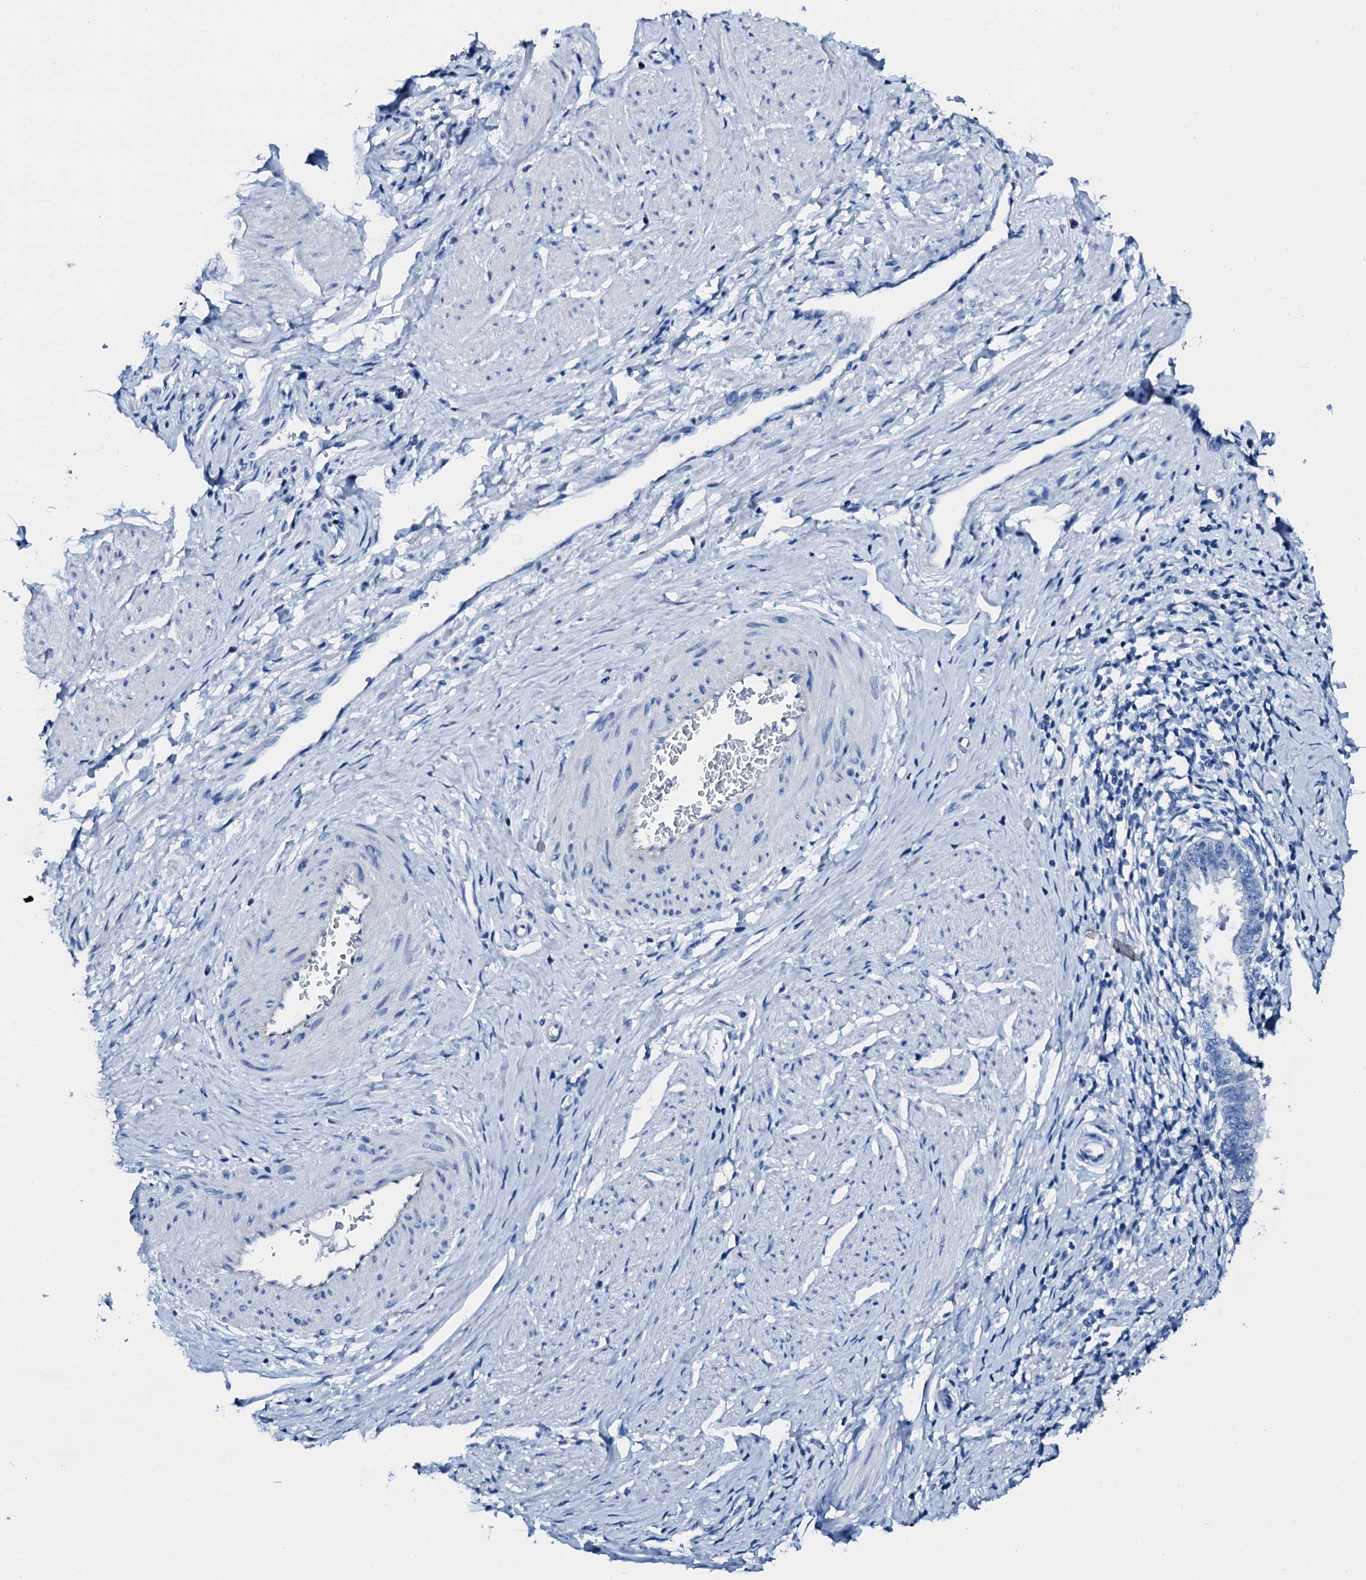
{"staining": {"intensity": "negative", "quantity": "none", "location": "none"}, "tissue": "cervical cancer", "cell_type": "Tumor cells", "image_type": "cancer", "snomed": [{"axis": "morphology", "description": "Adenocarcinoma, NOS"}, {"axis": "topography", "description": "Cervix"}], "caption": "High power microscopy image of an IHC micrograph of adenocarcinoma (cervical), revealing no significant expression in tumor cells.", "gene": "PTH", "patient": {"sex": "female", "age": 36}}